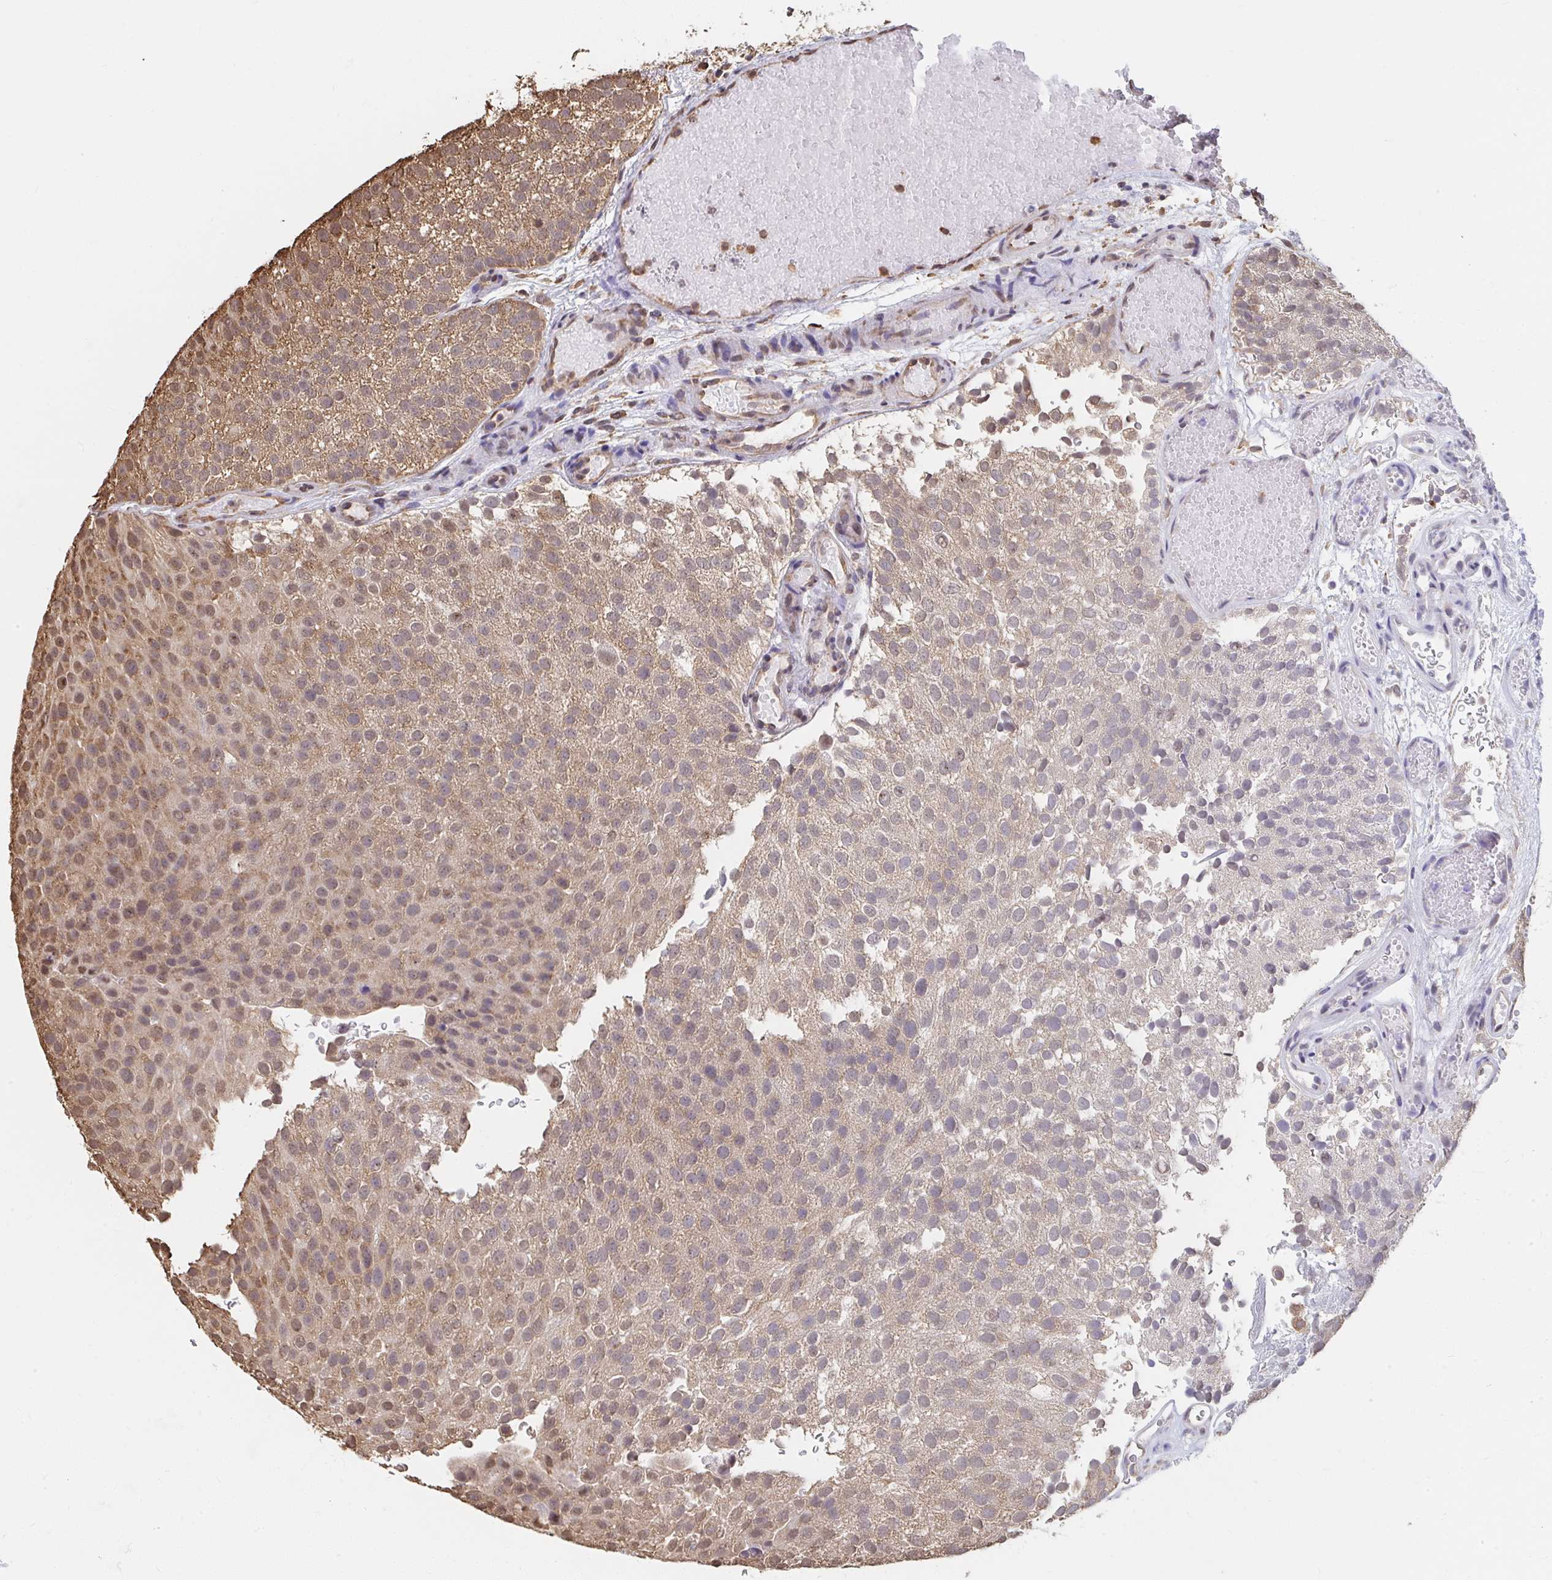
{"staining": {"intensity": "moderate", "quantity": ">75%", "location": "cytoplasmic/membranous"}, "tissue": "urothelial cancer", "cell_type": "Tumor cells", "image_type": "cancer", "snomed": [{"axis": "morphology", "description": "Urothelial carcinoma, Low grade"}, {"axis": "topography", "description": "Urinary bladder"}], "caption": "IHC photomicrograph of urothelial cancer stained for a protein (brown), which displays medium levels of moderate cytoplasmic/membranous positivity in approximately >75% of tumor cells.", "gene": "SYNCRIP", "patient": {"sex": "male", "age": 78}}